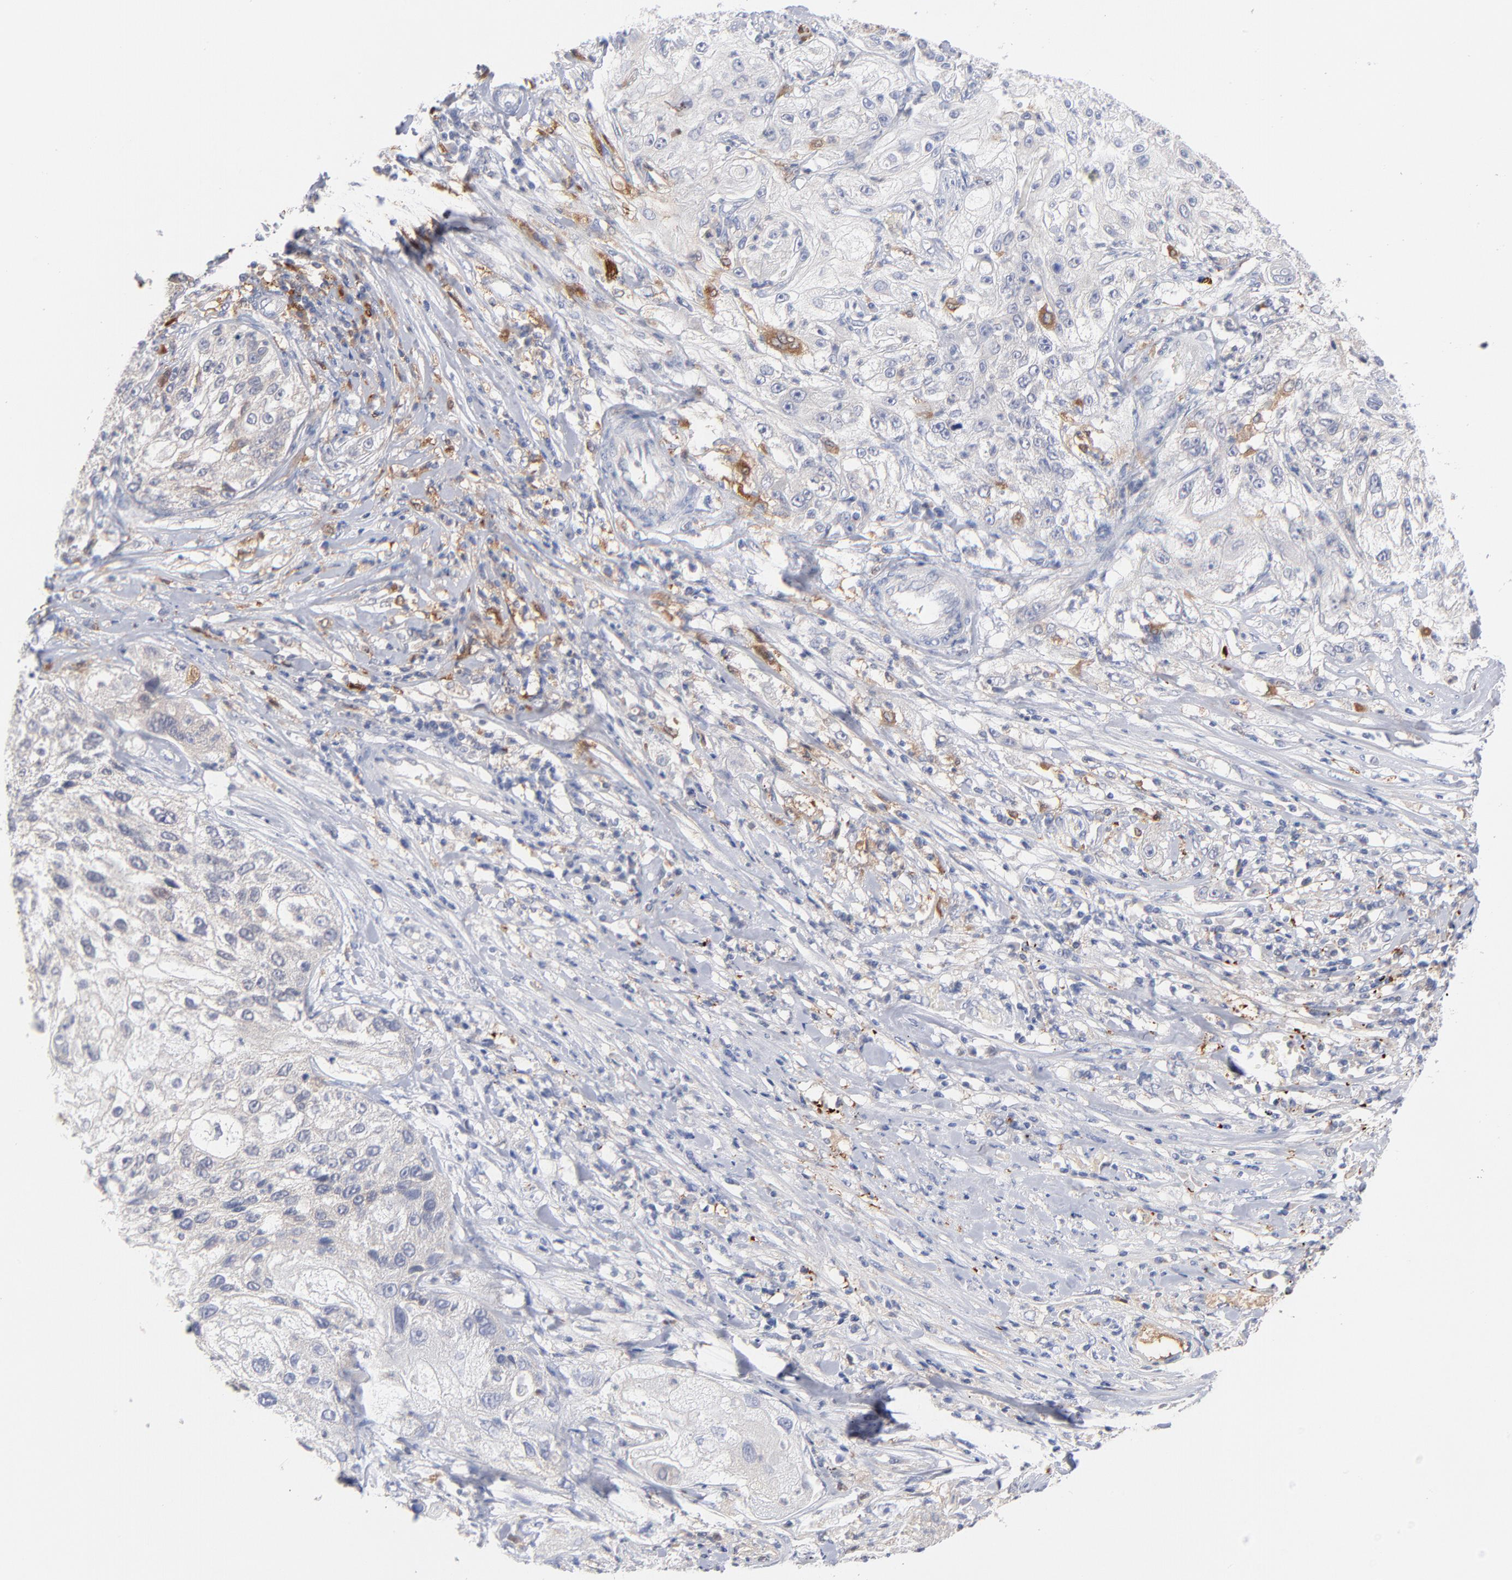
{"staining": {"intensity": "negative", "quantity": "none", "location": "none"}, "tissue": "lung cancer", "cell_type": "Tumor cells", "image_type": "cancer", "snomed": [{"axis": "morphology", "description": "Inflammation, NOS"}, {"axis": "morphology", "description": "Squamous cell carcinoma, NOS"}, {"axis": "topography", "description": "Lymph node"}, {"axis": "topography", "description": "Soft tissue"}, {"axis": "topography", "description": "Lung"}], "caption": "Tumor cells are negative for protein expression in human lung cancer (squamous cell carcinoma).", "gene": "IFIT2", "patient": {"sex": "male", "age": 66}}